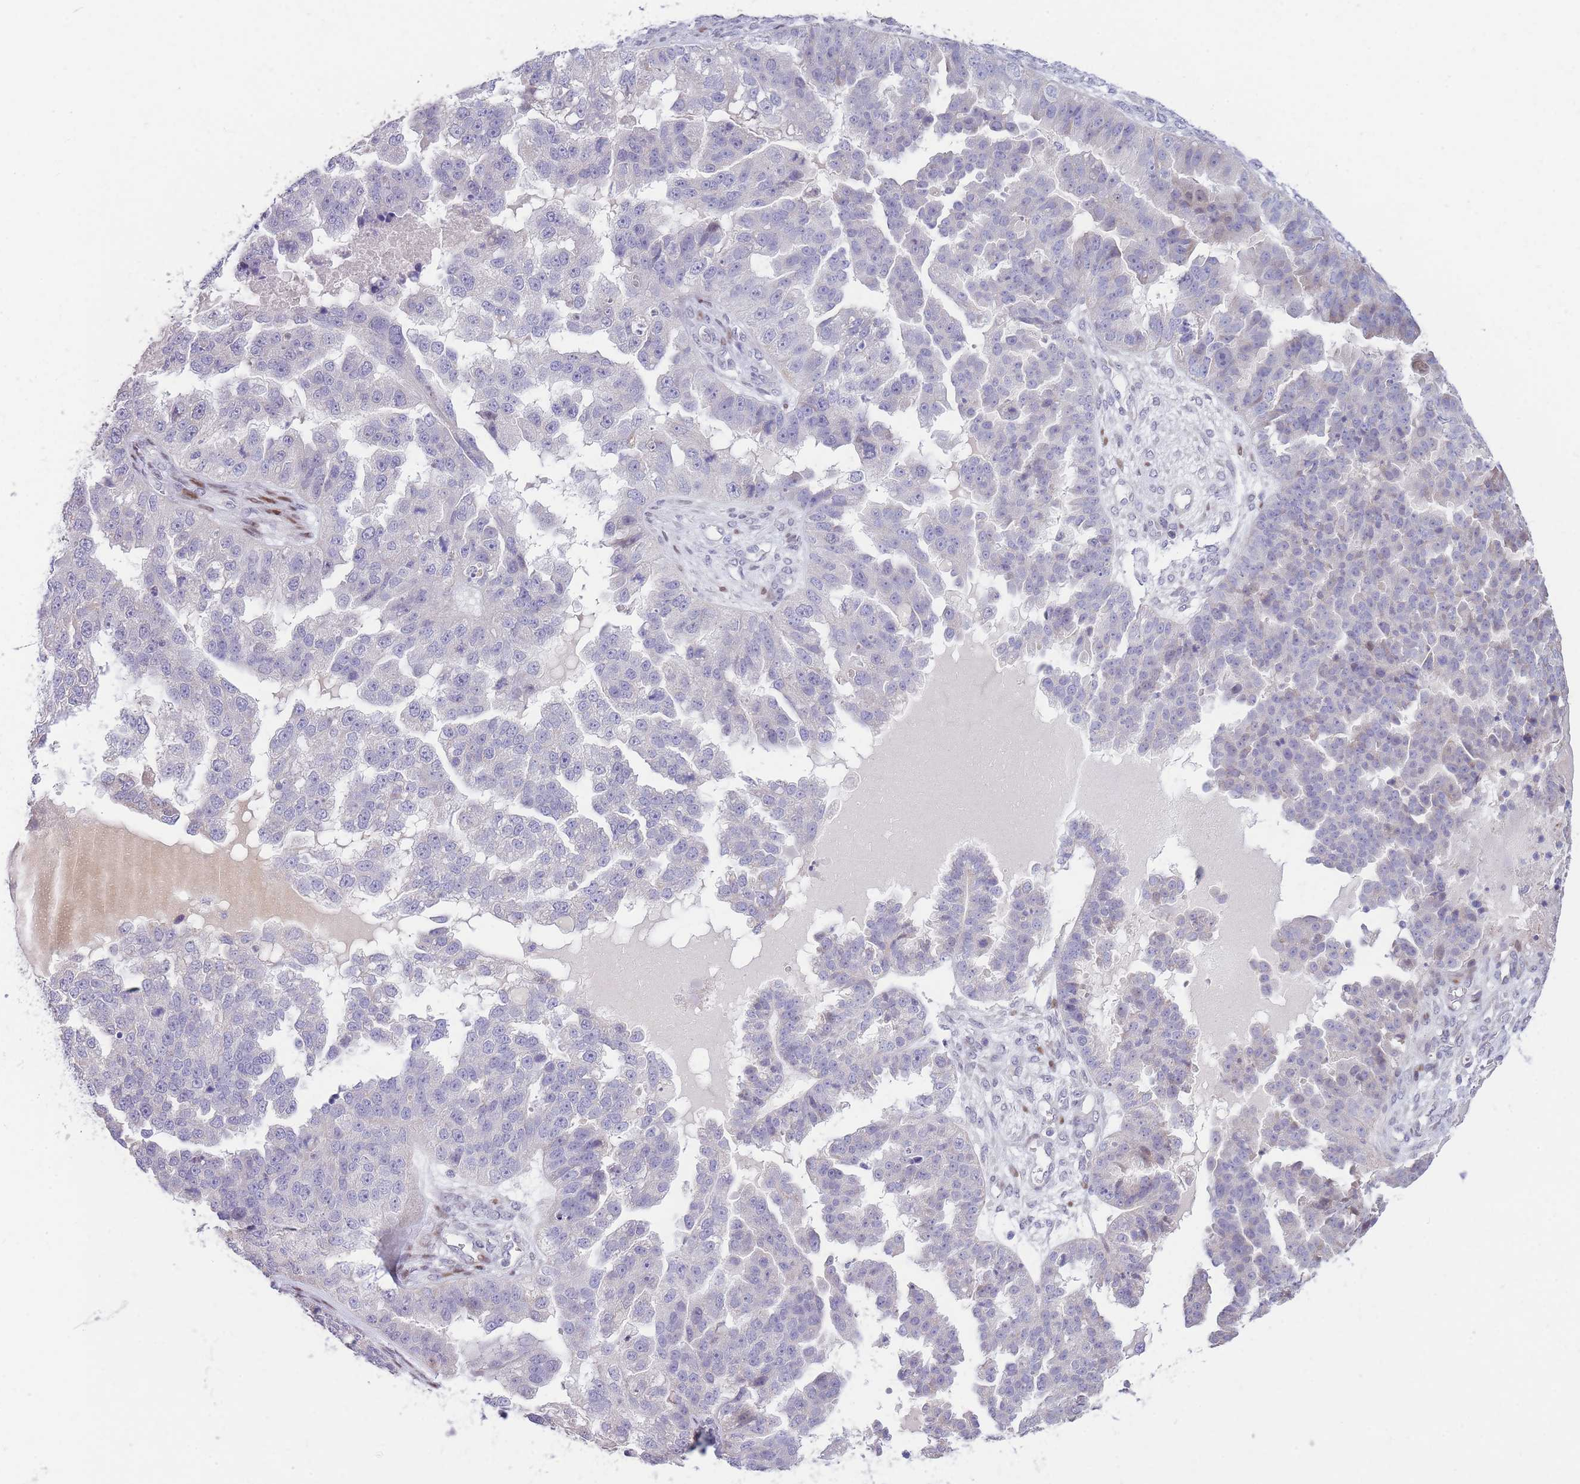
{"staining": {"intensity": "negative", "quantity": "none", "location": "none"}, "tissue": "ovarian cancer", "cell_type": "Tumor cells", "image_type": "cancer", "snomed": [{"axis": "morphology", "description": "Cystadenocarcinoma, serous, NOS"}, {"axis": "topography", "description": "Ovary"}], "caption": "Ovarian serous cystadenocarcinoma was stained to show a protein in brown. There is no significant expression in tumor cells. (DAB immunohistochemistry, high magnification).", "gene": "SHCBP1", "patient": {"sex": "female", "age": 58}}